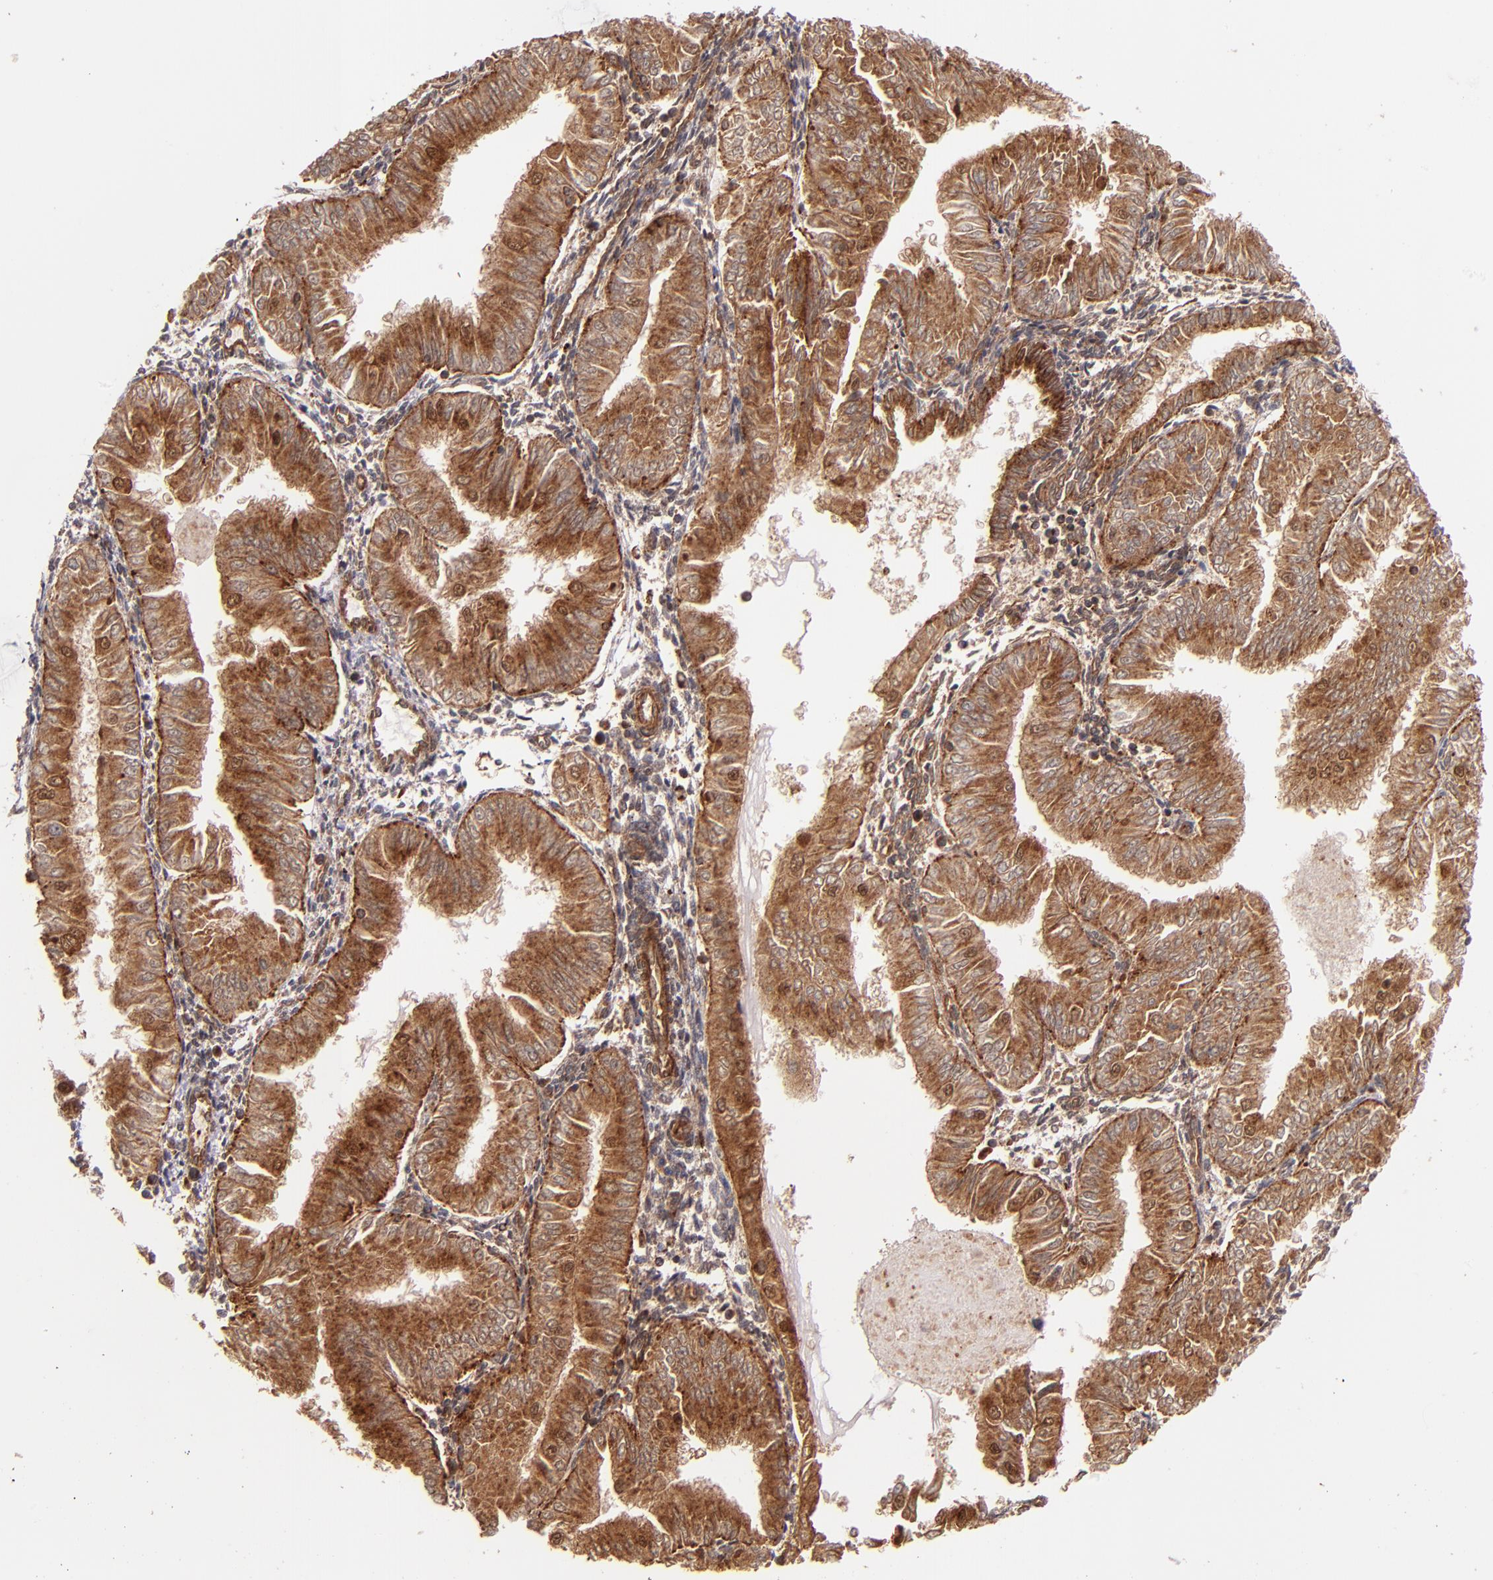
{"staining": {"intensity": "strong", "quantity": ">75%", "location": "cytoplasmic/membranous"}, "tissue": "endometrial cancer", "cell_type": "Tumor cells", "image_type": "cancer", "snomed": [{"axis": "morphology", "description": "Adenocarcinoma, NOS"}, {"axis": "topography", "description": "Endometrium"}], "caption": "About >75% of tumor cells in human endometrial cancer exhibit strong cytoplasmic/membranous protein positivity as visualized by brown immunohistochemical staining.", "gene": "STX8", "patient": {"sex": "female", "age": 53}}